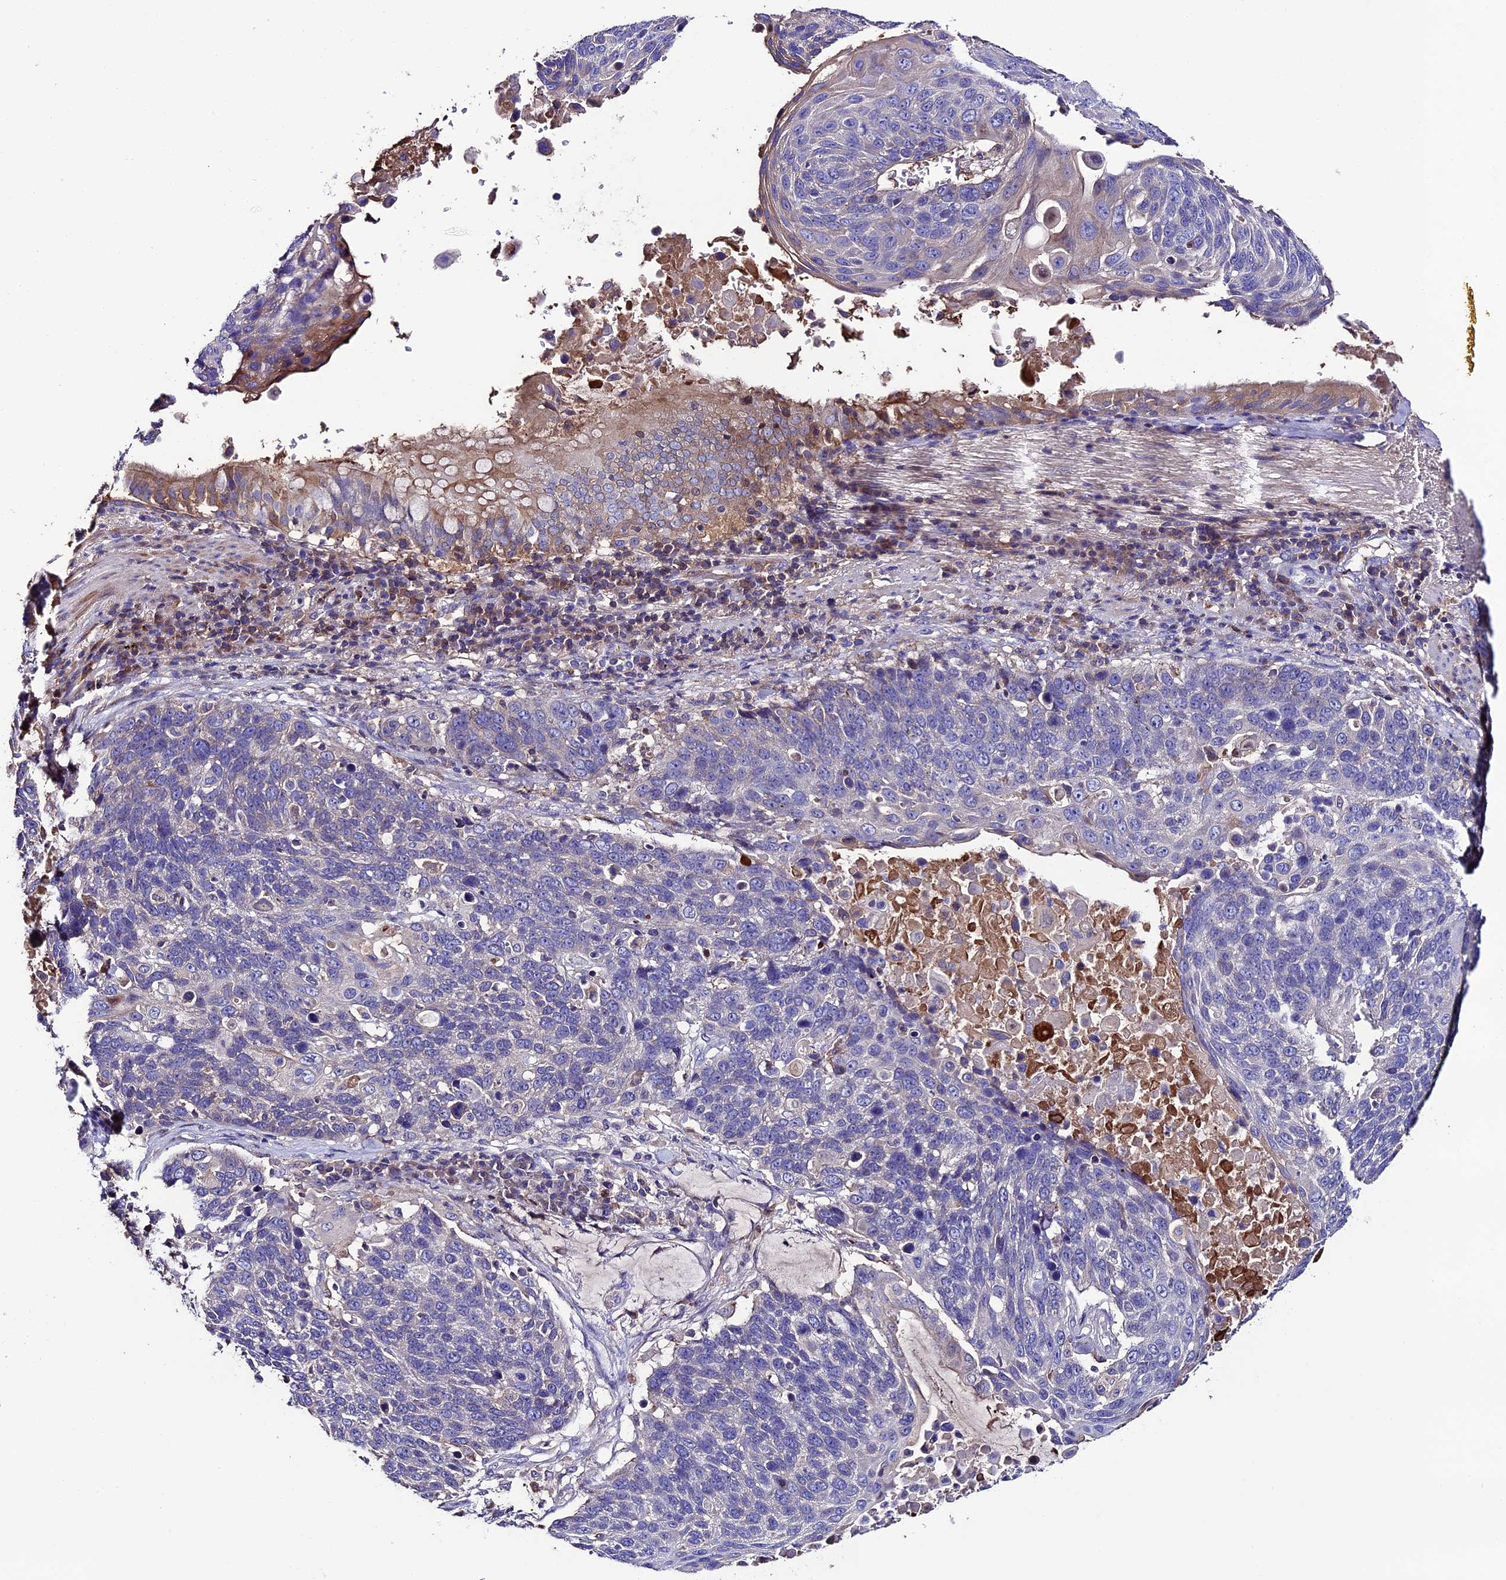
{"staining": {"intensity": "negative", "quantity": "none", "location": "none"}, "tissue": "lung cancer", "cell_type": "Tumor cells", "image_type": "cancer", "snomed": [{"axis": "morphology", "description": "Squamous cell carcinoma, NOS"}, {"axis": "topography", "description": "Lung"}], "caption": "Tumor cells show no significant staining in lung cancer (squamous cell carcinoma).", "gene": "TCP11L2", "patient": {"sex": "male", "age": 66}}